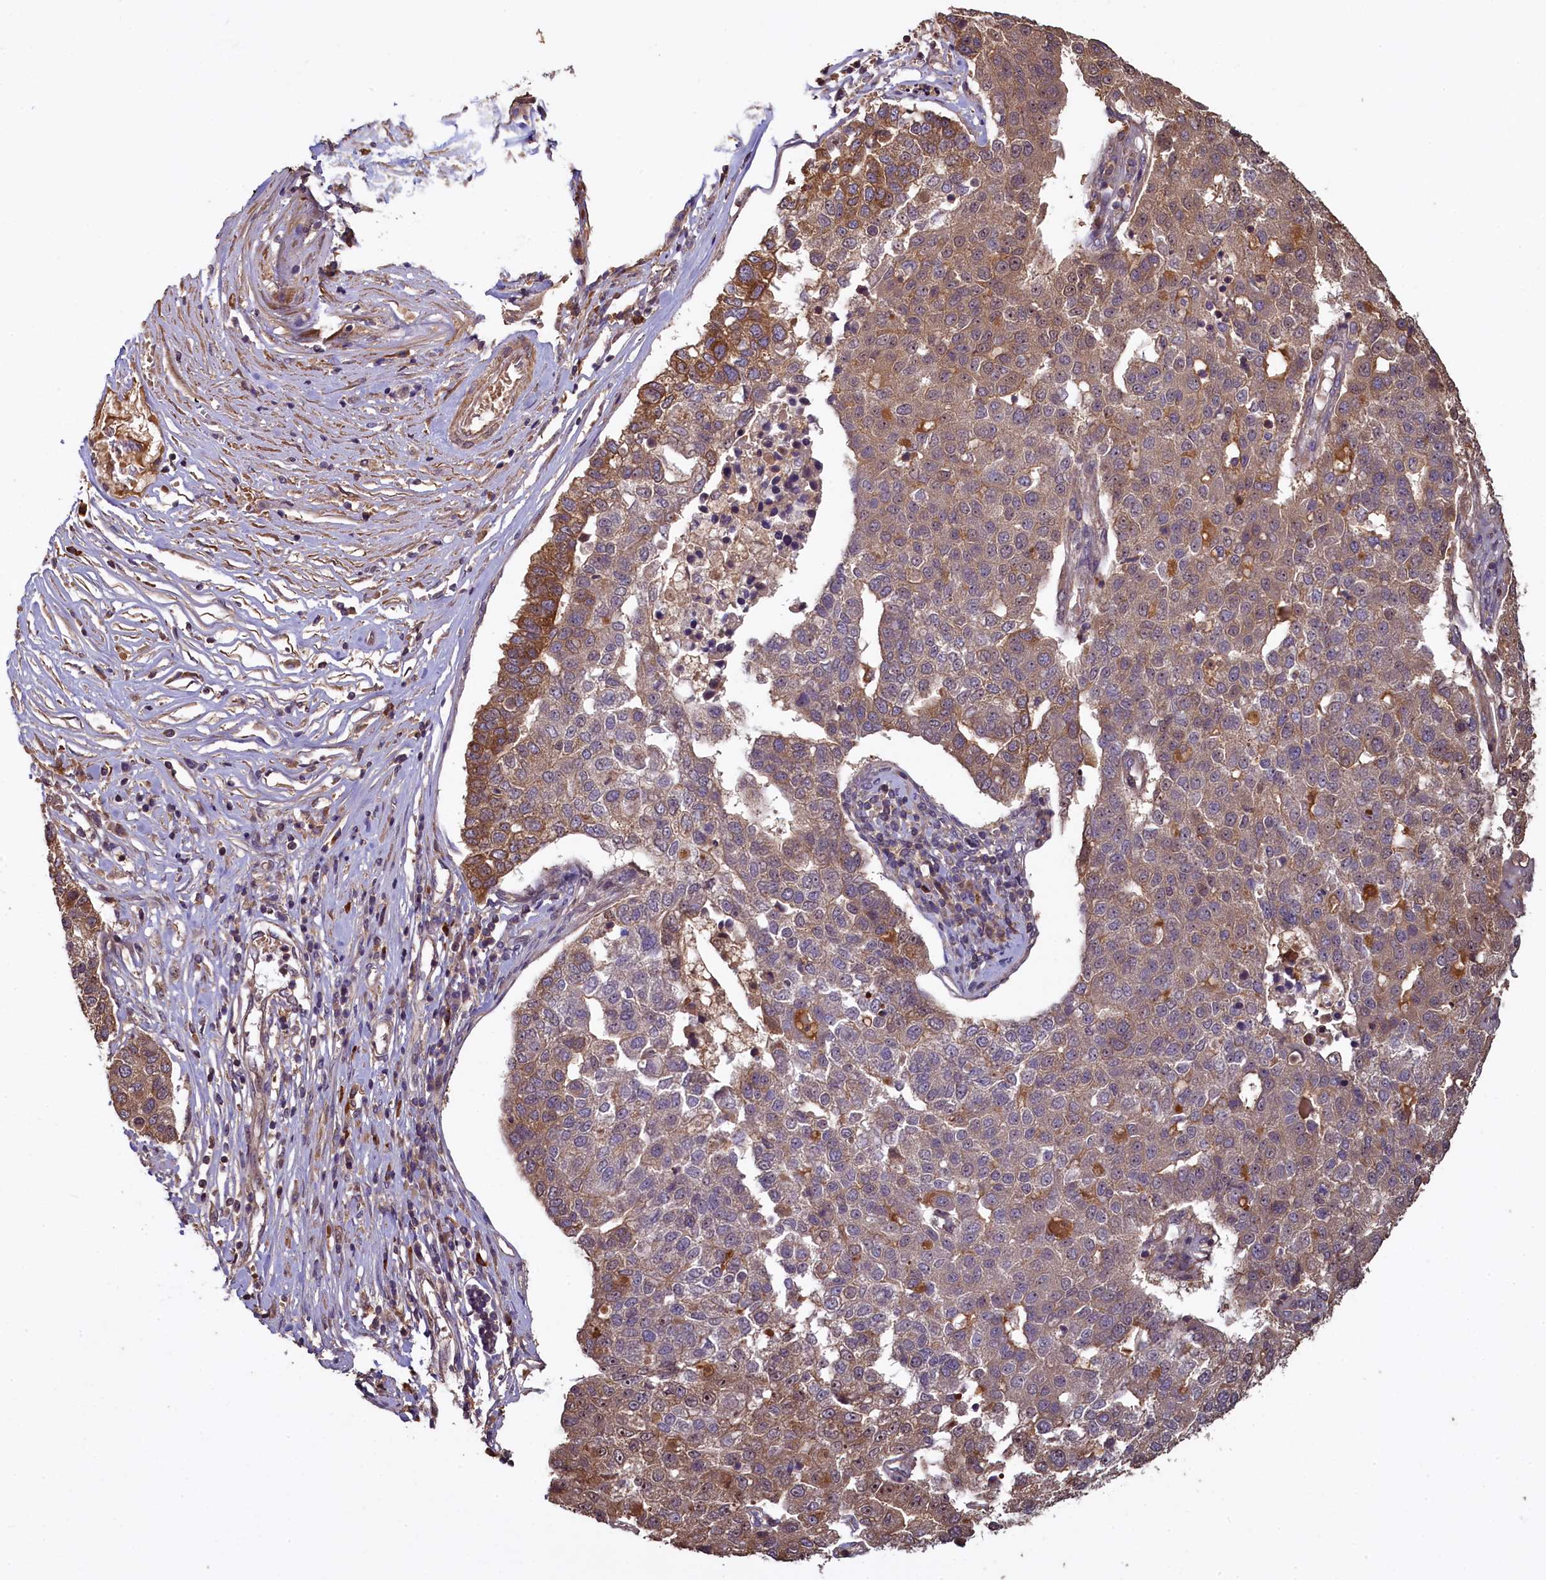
{"staining": {"intensity": "moderate", "quantity": "25%-75%", "location": "cytoplasmic/membranous"}, "tissue": "pancreatic cancer", "cell_type": "Tumor cells", "image_type": "cancer", "snomed": [{"axis": "morphology", "description": "Adenocarcinoma, NOS"}, {"axis": "topography", "description": "Pancreas"}], "caption": "The image shows a brown stain indicating the presence of a protein in the cytoplasmic/membranous of tumor cells in pancreatic cancer. (Brightfield microscopy of DAB IHC at high magnification).", "gene": "NUDT6", "patient": {"sex": "female", "age": 61}}